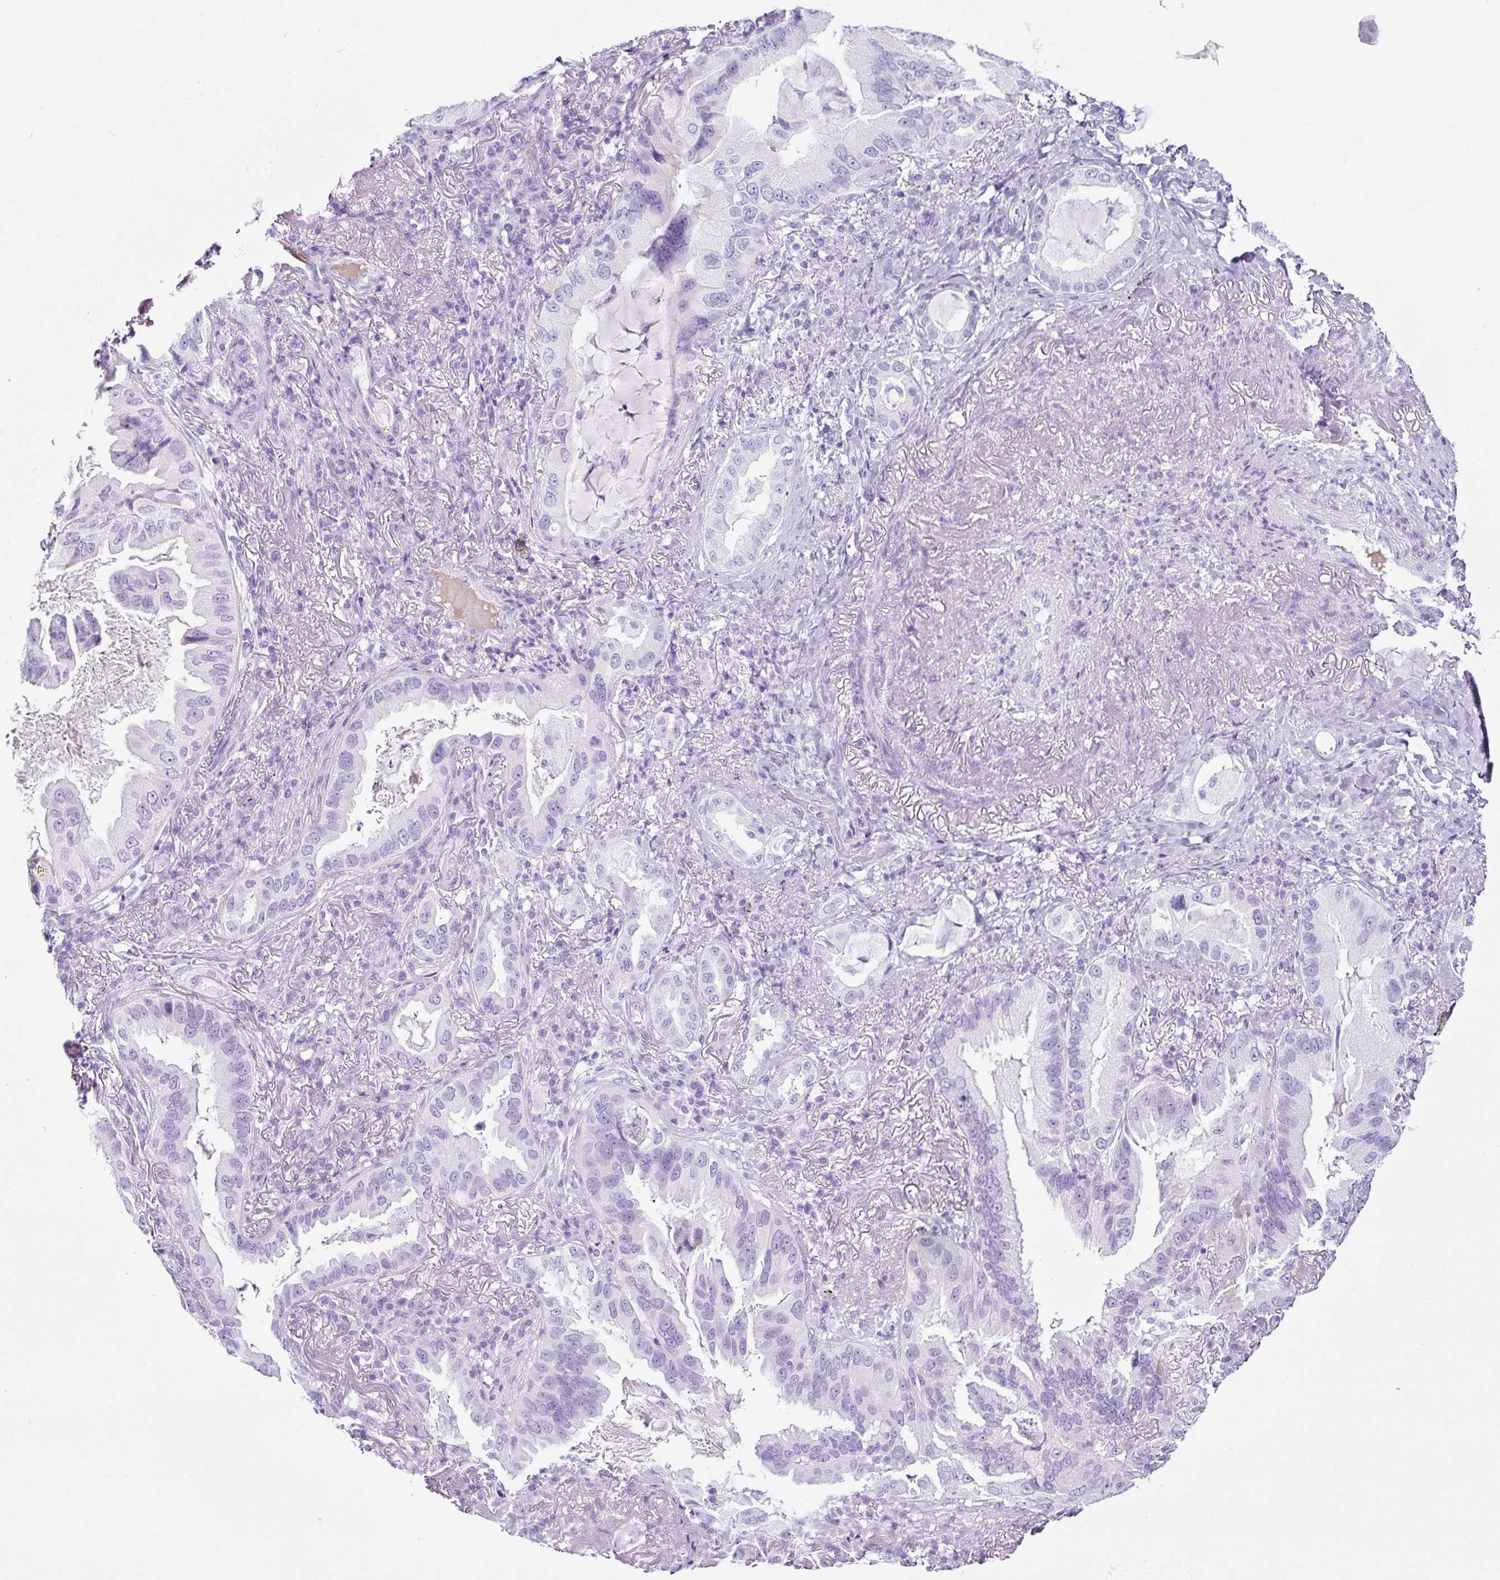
{"staining": {"intensity": "negative", "quantity": "none", "location": "none"}, "tissue": "lung cancer", "cell_type": "Tumor cells", "image_type": "cancer", "snomed": [{"axis": "morphology", "description": "Adenocarcinoma, NOS"}, {"axis": "topography", "description": "Lung"}], "caption": "DAB immunohistochemical staining of lung cancer exhibits no significant staining in tumor cells.", "gene": "TMEM200B", "patient": {"sex": "female", "age": 69}}